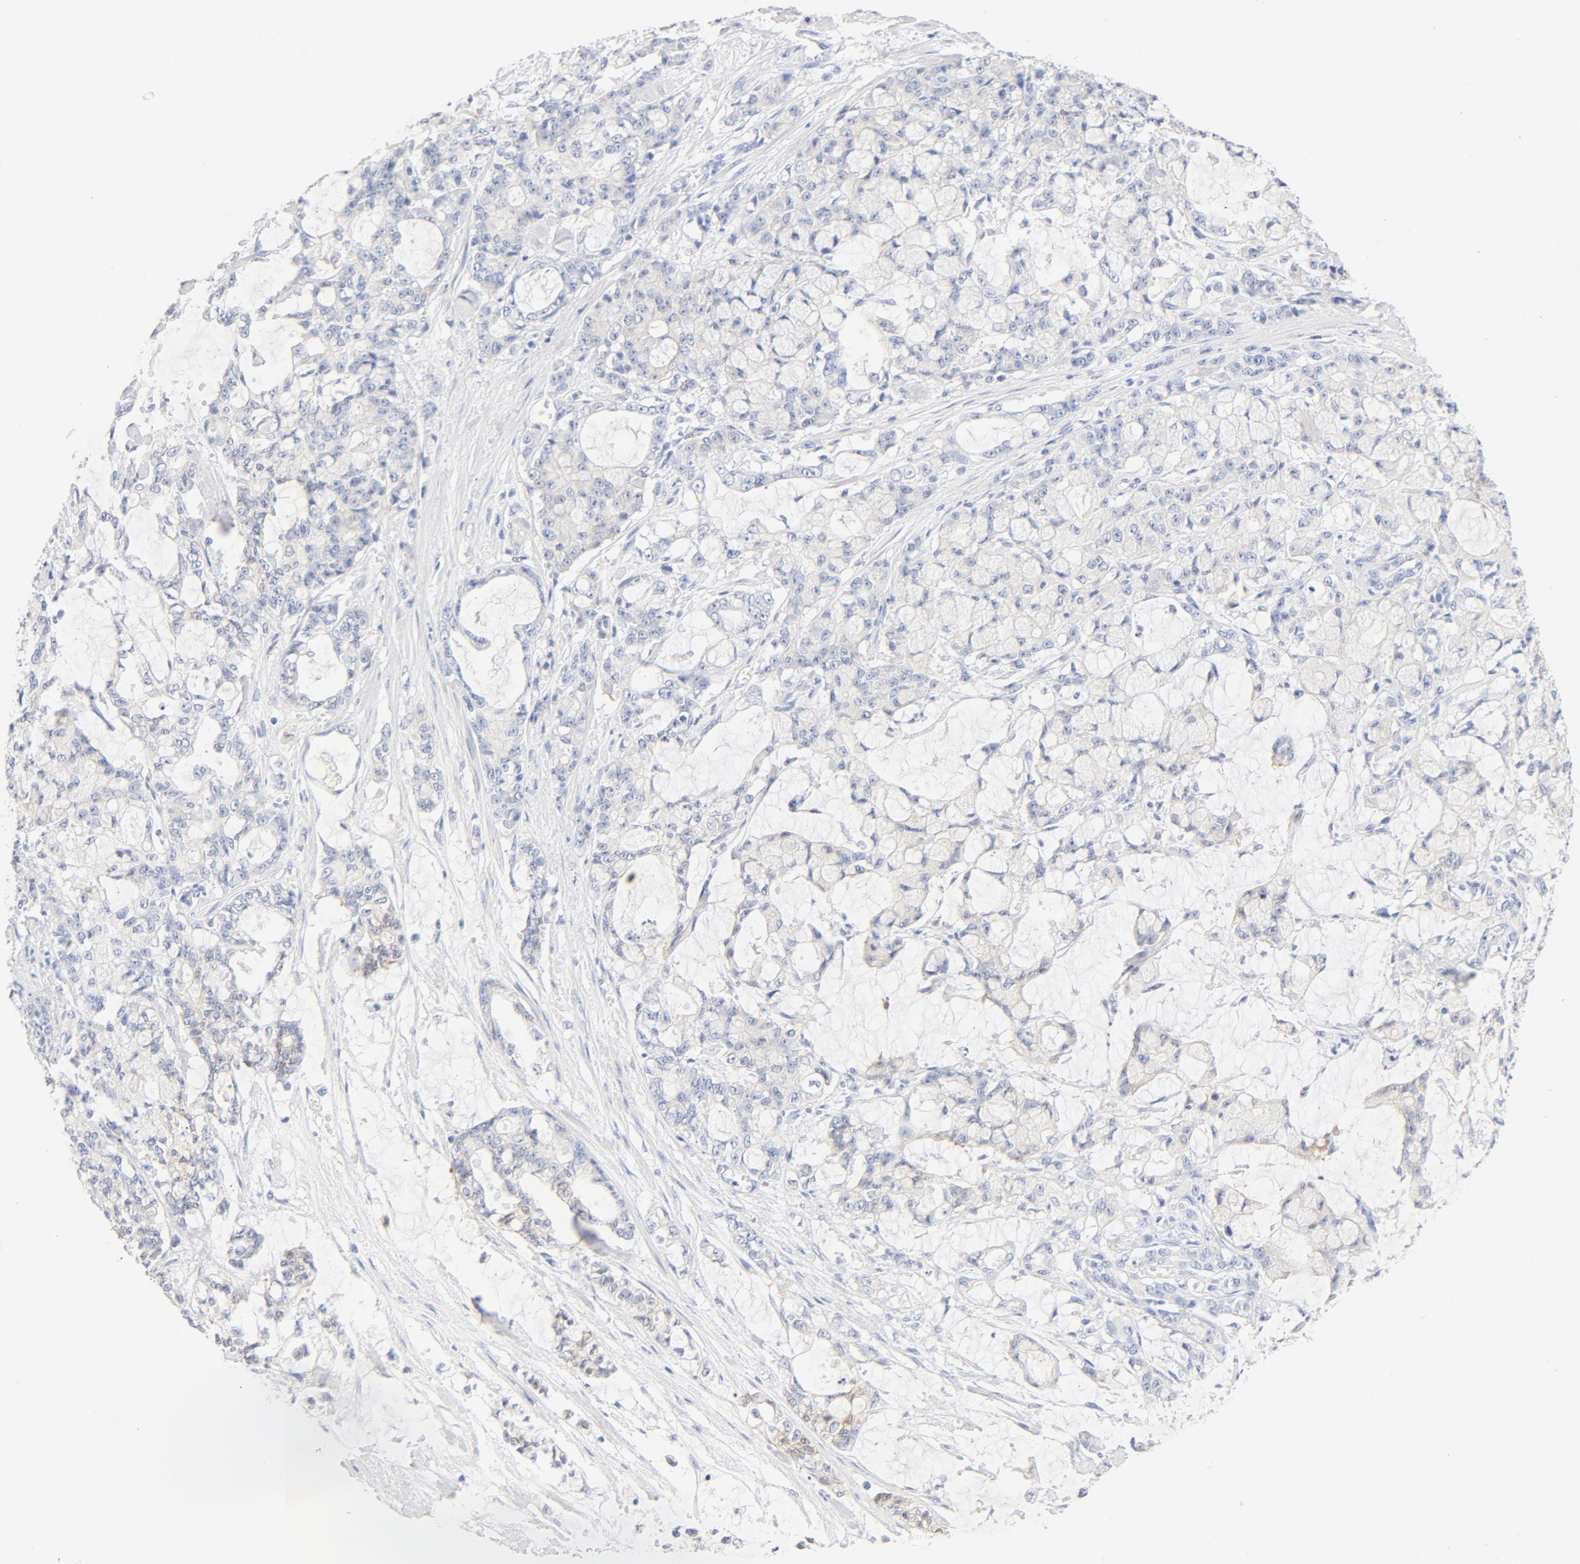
{"staining": {"intensity": "negative", "quantity": "none", "location": "none"}, "tissue": "pancreatic cancer", "cell_type": "Tumor cells", "image_type": "cancer", "snomed": [{"axis": "morphology", "description": "Adenocarcinoma, NOS"}, {"axis": "topography", "description": "Pancreas"}], "caption": "Adenocarcinoma (pancreatic) was stained to show a protein in brown. There is no significant positivity in tumor cells. (Stains: DAB IHC with hematoxylin counter stain, Microscopy: brightfield microscopy at high magnification).", "gene": "HOMER1", "patient": {"sex": "female", "age": 73}}